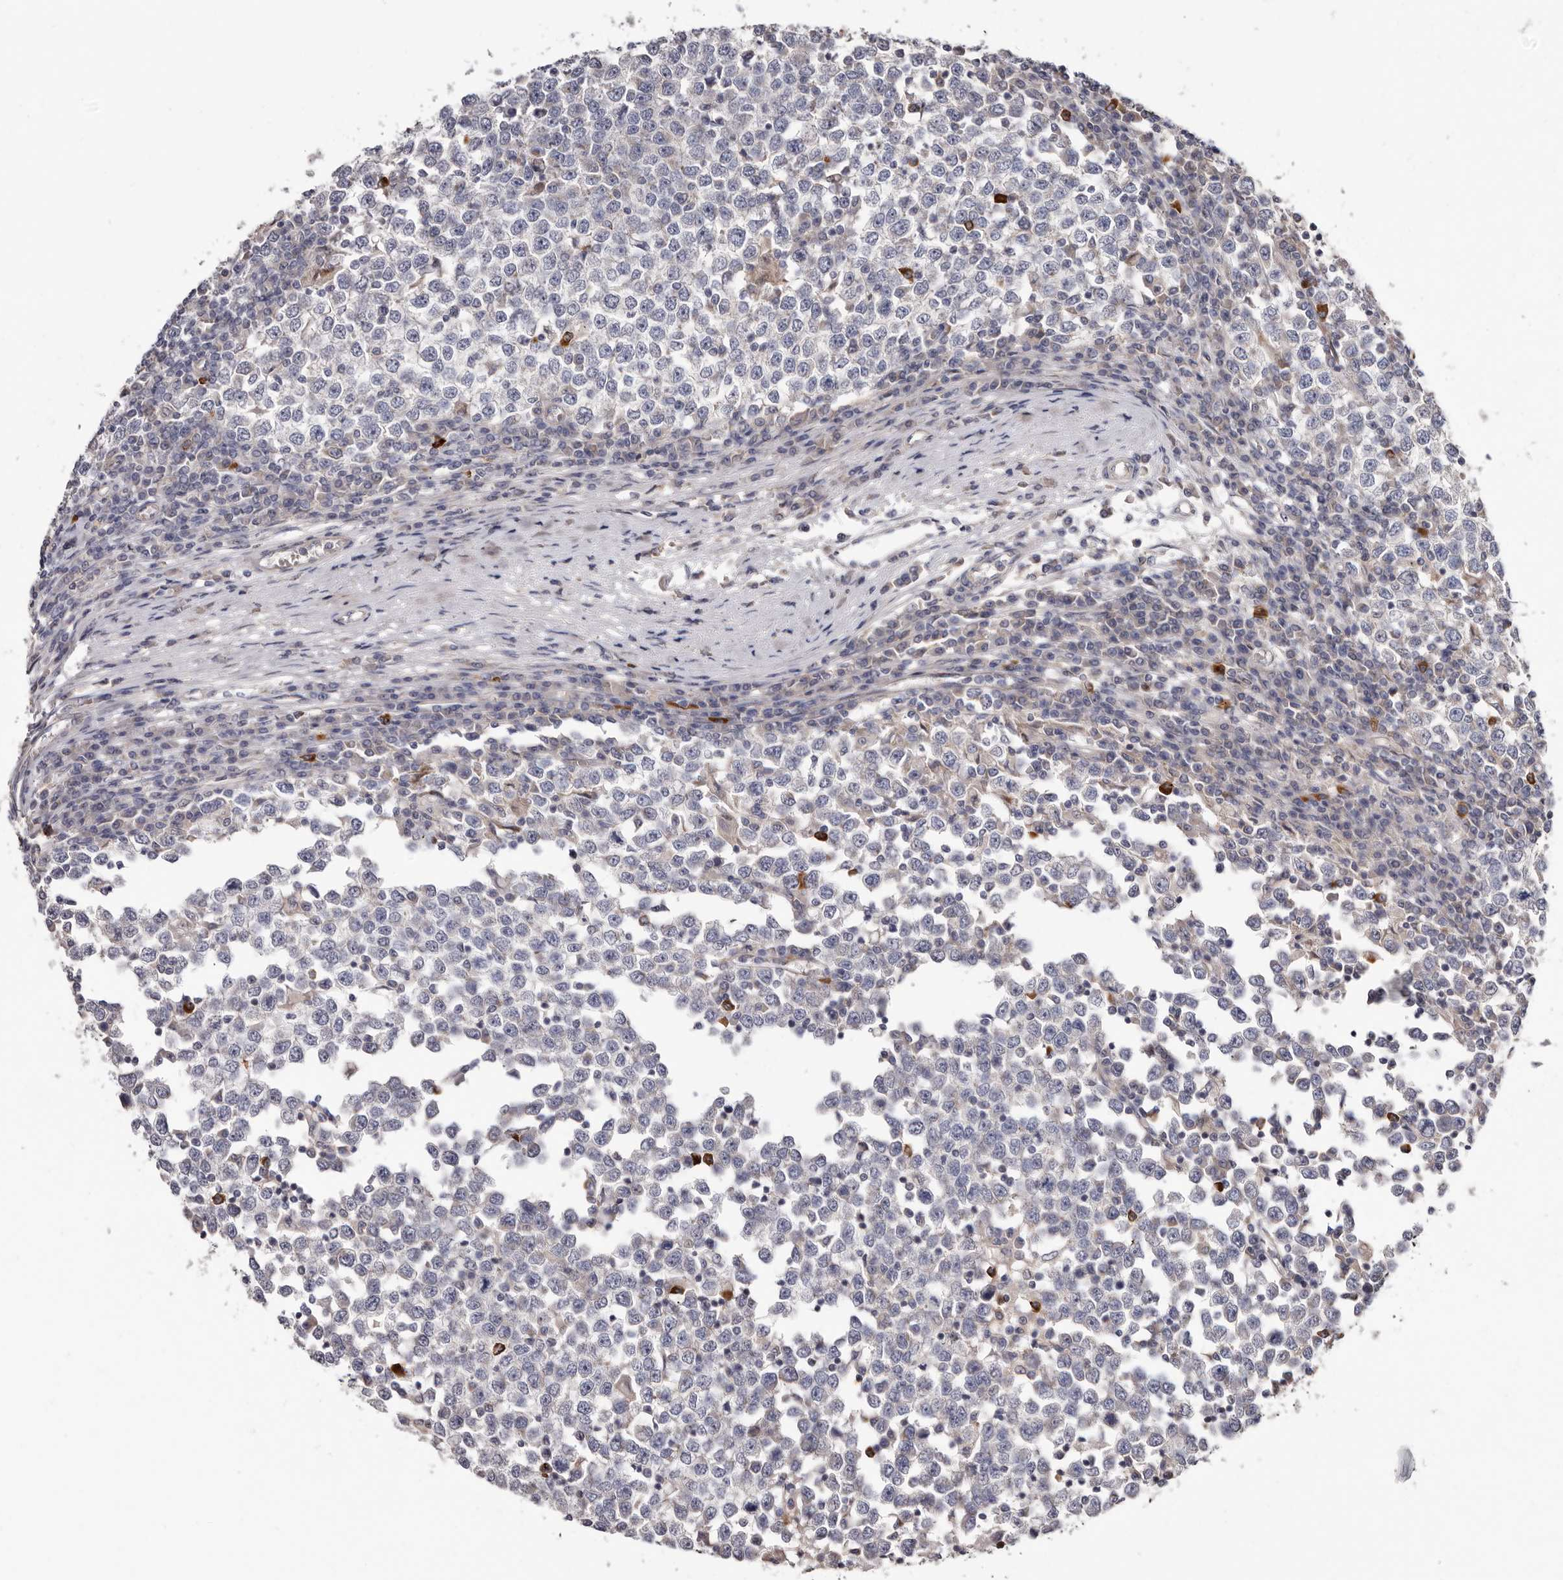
{"staining": {"intensity": "negative", "quantity": "none", "location": "none"}, "tissue": "testis cancer", "cell_type": "Tumor cells", "image_type": "cancer", "snomed": [{"axis": "morphology", "description": "Seminoma, NOS"}, {"axis": "topography", "description": "Testis"}], "caption": "Human testis cancer stained for a protein using IHC demonstrates no expression in tumor cells.", "gene": "ASIC5", "patient": {"sex": "male", "age": 65}}